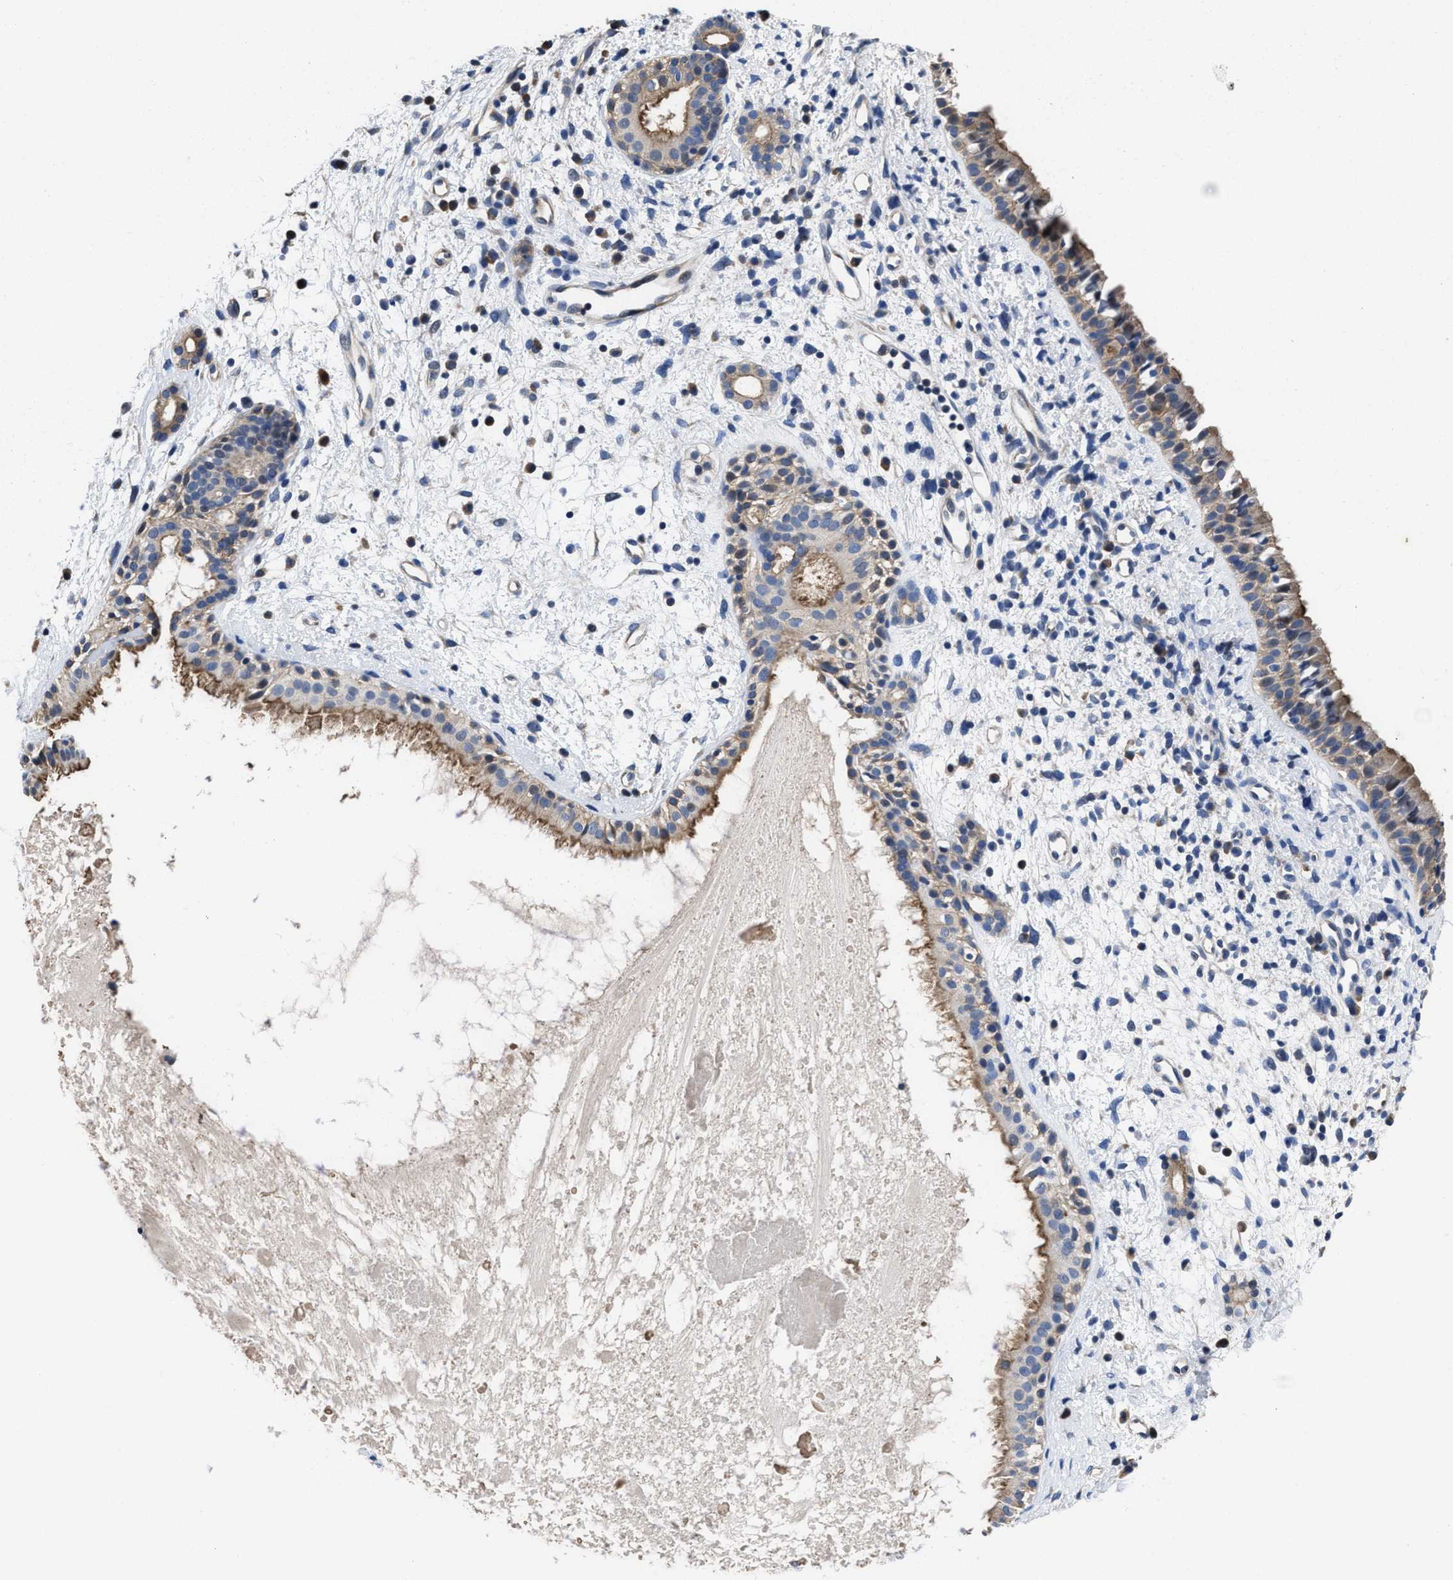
{"staining": {"intensity": "moderate", "quantity": ">75%", "location": "cytoplasmic/membranous"}, "tissue": "nasopharynx", "cell_type": "Respiratory epithelial cells", "image_type": "normal", "snomed": [{"axis": "morphology", "description": "Normal tissue, NOS"}, {"axis": "topography", "description": "Nasopharynx"}], "caption": "Immunohistochemistry staining of benign nasopharynx, which demonstrates medium levels of moderate cytoplasmic/membranous expression in approximately >75% of respiratory epithelial cells indicating moderate cytoplasmic/membranous protein expression. The staining was performed using DAB (3,3'-diaminobenzidine) (brown) for protein detection and nuclei were counterstained in hematoxylin (blue).", "gene": "HOOK1", "patient": {"sex": "male", "age": 22}}